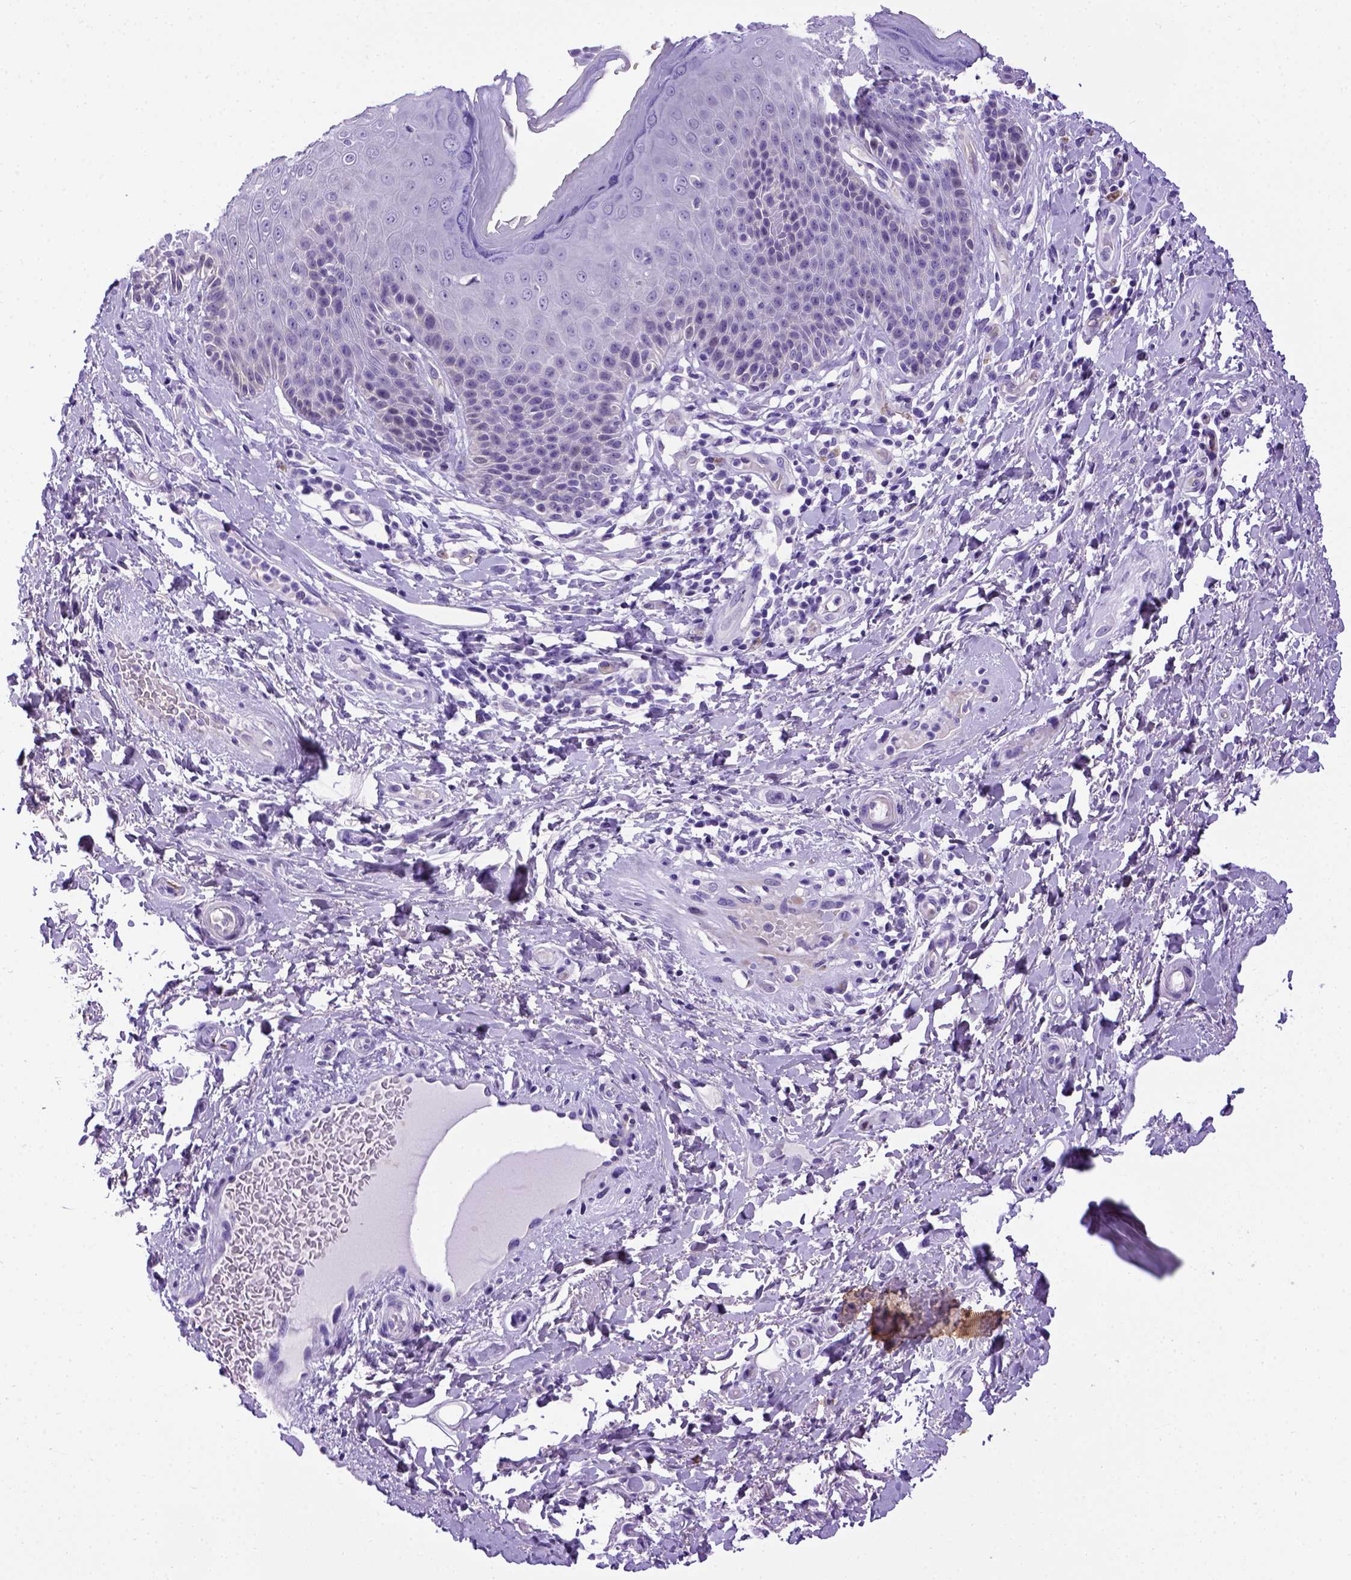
{"staining": {"intensity": "negative", "quantity": "none", "location": "none"}, "tissue": "skin", "cell_type": "Epidermal cells", "image_type": "normal", "snomed": [{"axis": "morphology", "description": "Normal tissue, NOS"}, {"axis": "topography", "description": "Anal"}, {"axis": "topography", "description": "Peripheral nerve tissue"}], "caption": "The image reveals no significant staining in epidermal cells of skin.", "gene": "ADAM12", "patient": {"sex": "male", "age": 51}}